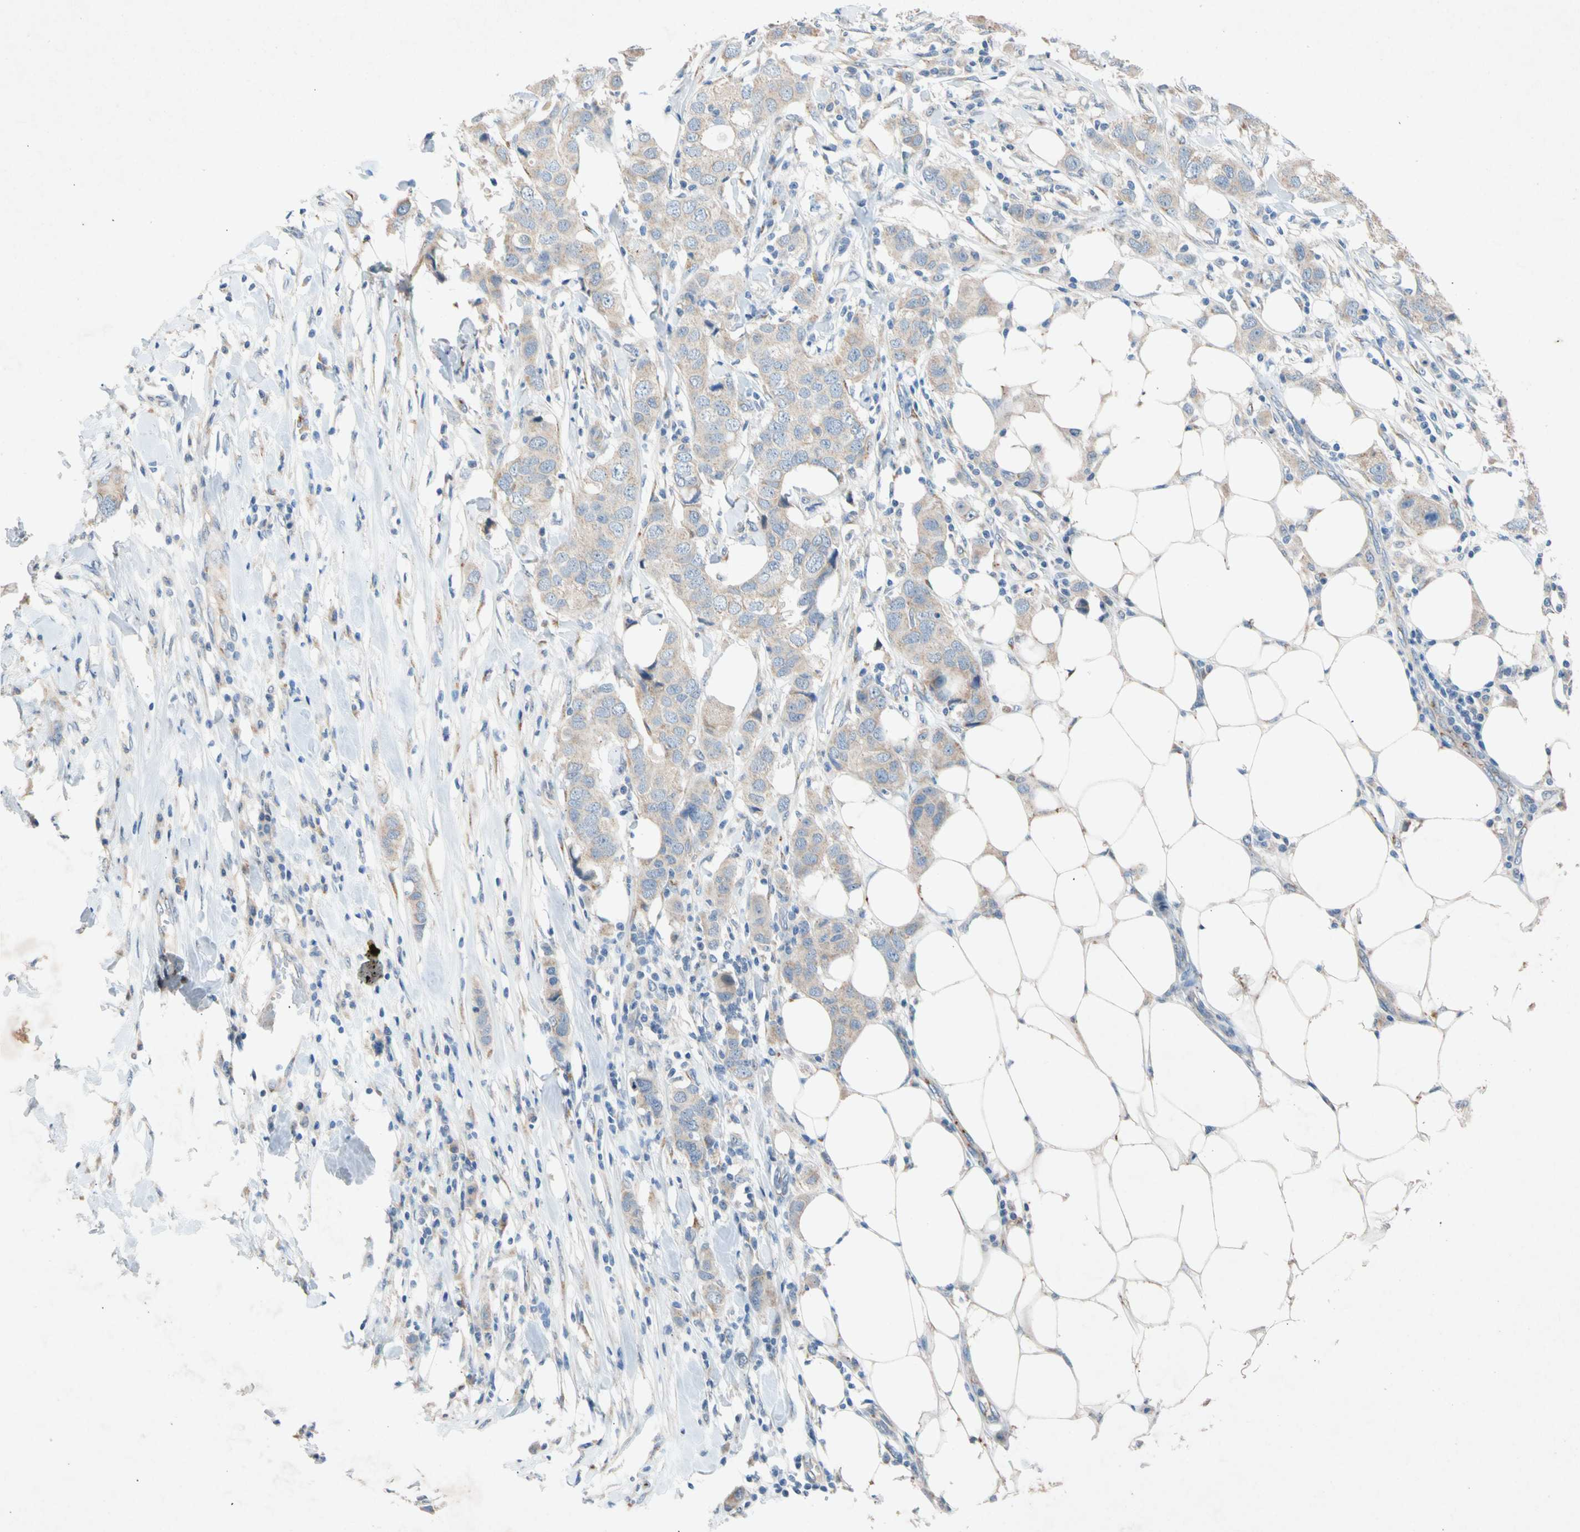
{"staining": {"intensity": "weak", "quantity": ">75%", "location": "cytoplasmic/membranous"}, "tissue": "breast cancer", "cell_type": "Tumor cells", "image_type": "cancer", "snomed": [{"axis": "morphology", "description": "Duct carcinoma"}, {"axis": "topography", "description": "Breast"}], "caption": "This image demonstrates invasive ductal carcinoma (breast) stained with immunohistochemistry (IHC) to label a protein in brown. The cytoplasmic/membranous of tumor cells show weak positivity for the protein. Nuclei are counter-stained blue.", "gene": "GASK1B", "patient": {"sex": "female", "age": 50}}